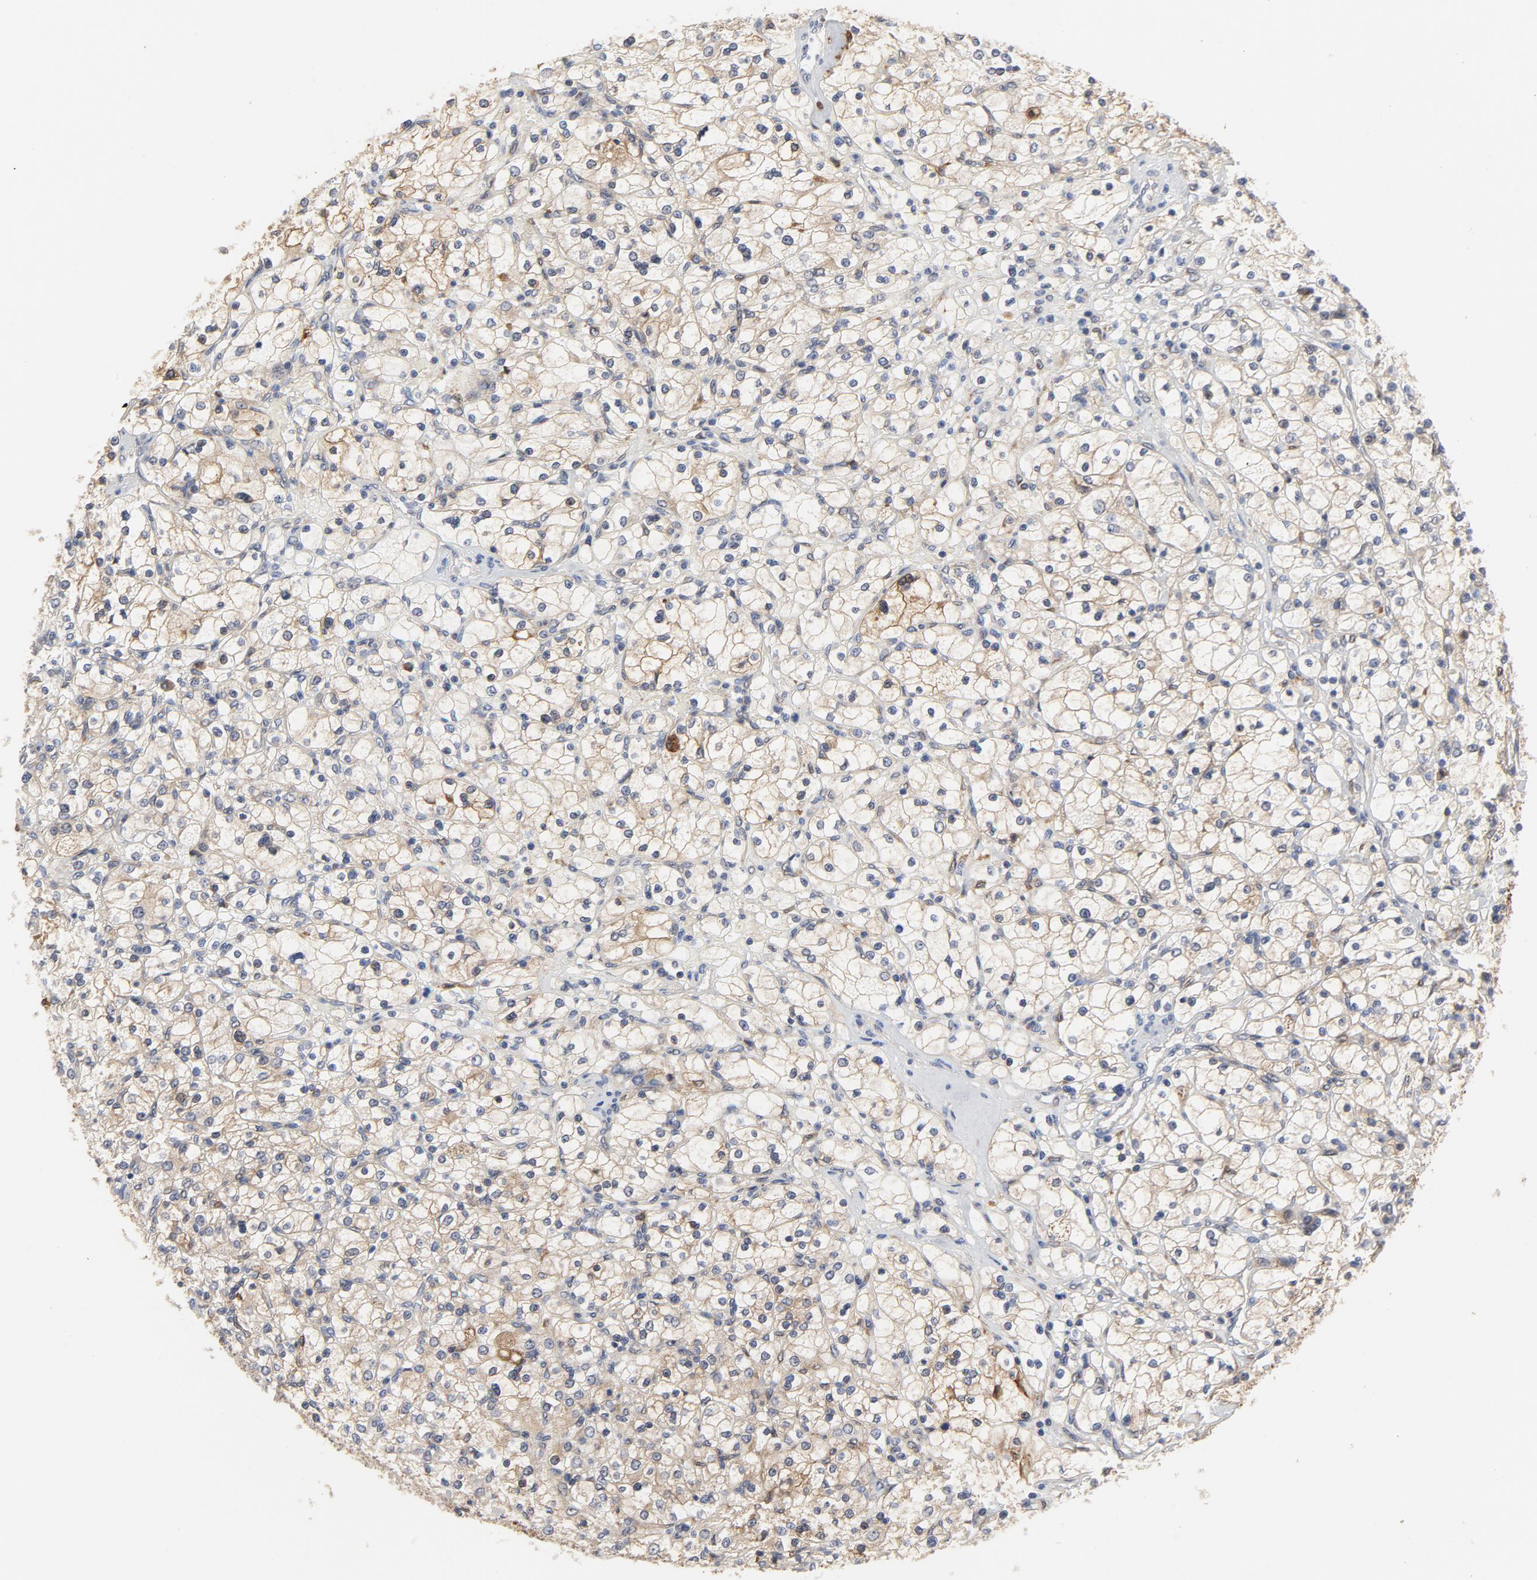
{"staining": {"intensity": "weak", "quantity": ">75%", "location": "cytoplasmic/membranous"}, "tissue": "renal cancer", "cell_type": "Tumor cells", "image_type": "cancer", "snomed": [{"axis": "morphology", "description": "Adenocarcinoma, NOS"}, {"axis": "topography", "description": "Kidney"}], "caption": "IHC image of neoplastic tissue: adenocarcinoma (renal) stained using immunohistochemistry (IHC) exhibits low levels of weak protein expression localized specifically in the cytoplasmic/membranous of tumor cells, appearing as a cytoplasmic/membranous brown color.", "gene": "RAPGEF4", "patient": {"sex": "female", "age": 83}}